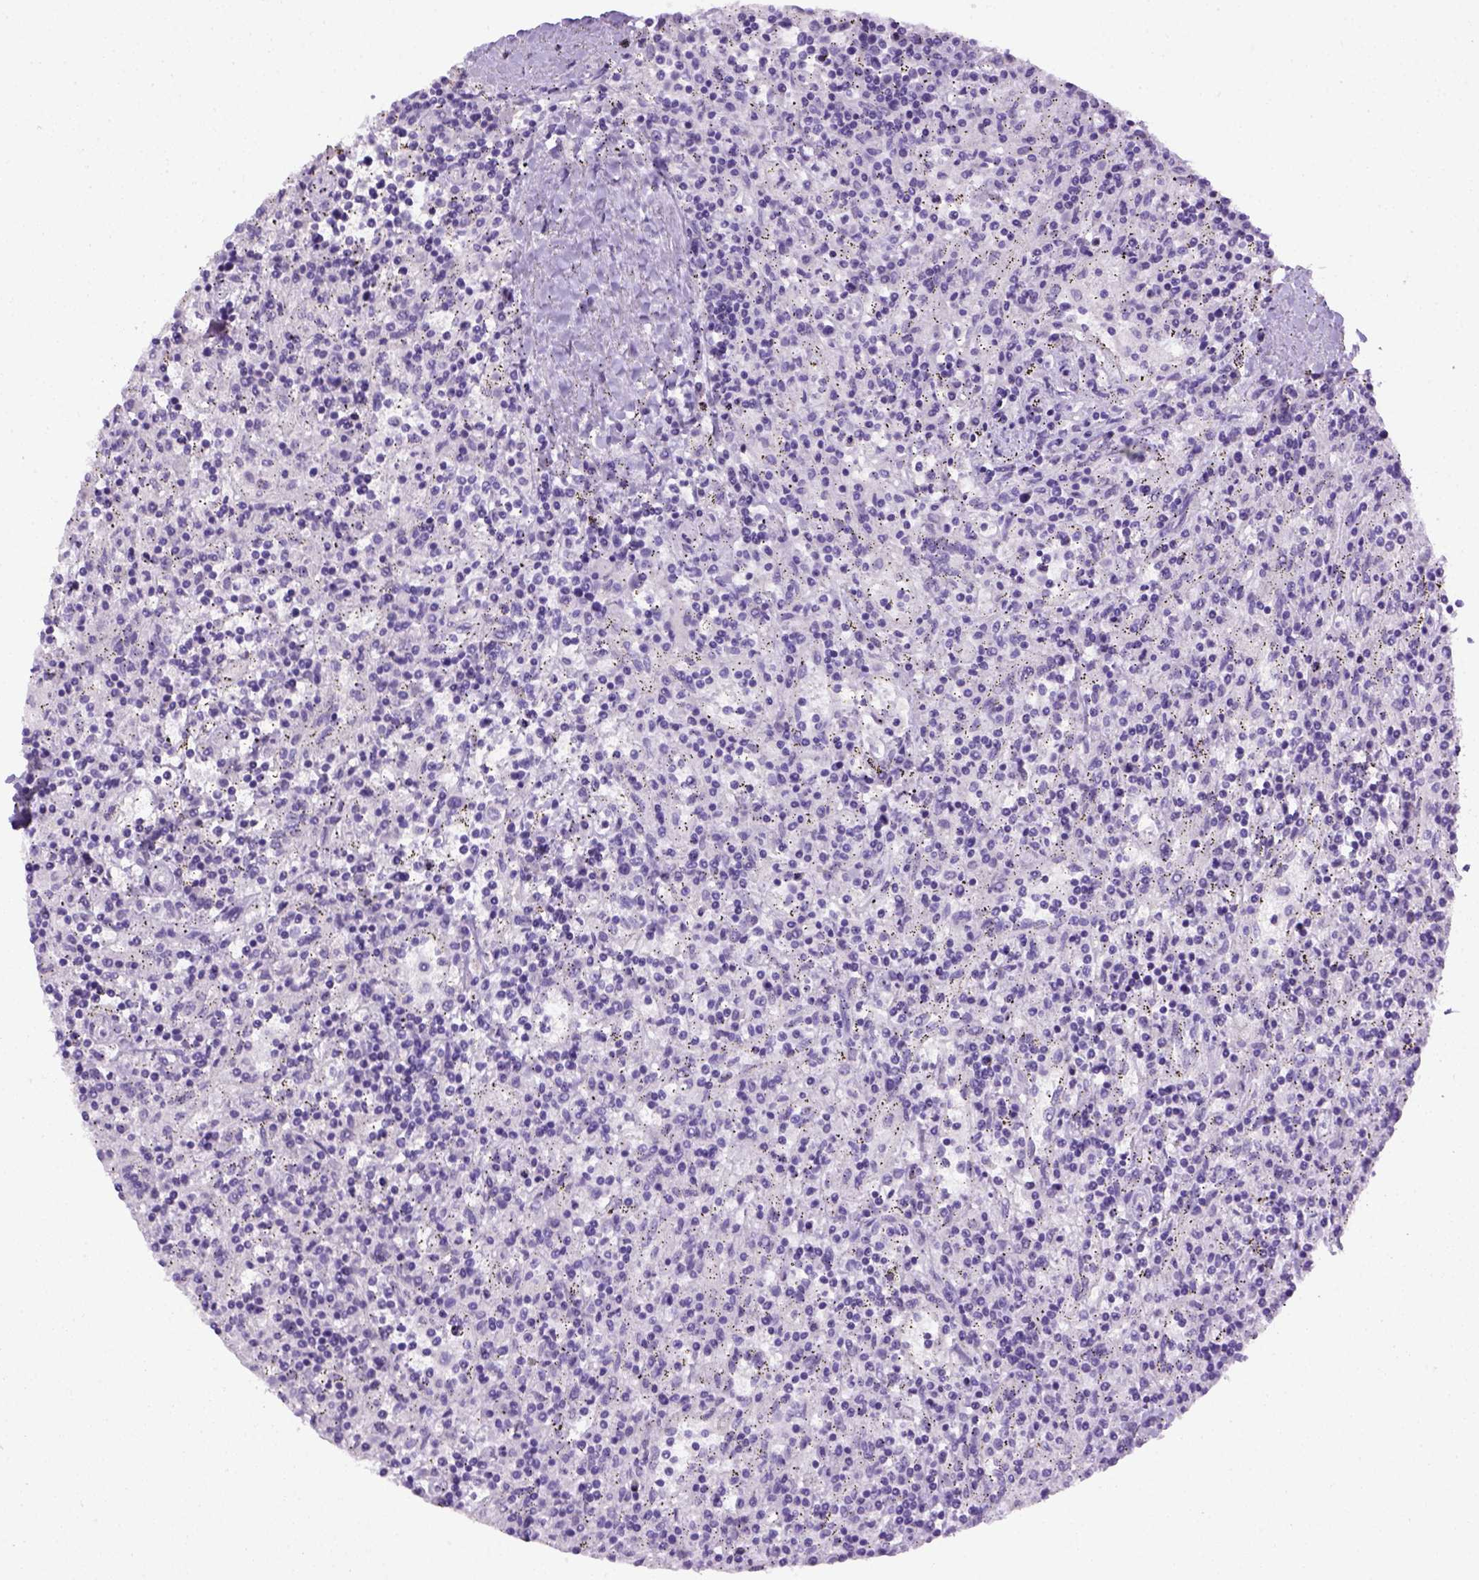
{"staining": {"intensity": "negative", "quantity": "none", "location": "none"}, "tissue": "lymphoma", "cell_type": "Tumor cells", "image_type": "cancer", "snomed": [{"axis": "morphology", "description": "Malignant lymphoma, non-Hodgkin's type, Low grade"}, {"axis": "topography", "description": "Spleen"}], "caption": "This micrograph is of malignant lymphoma, non-Hodgkin's type (low-grade) stained with immunohistochemistry (IHC) to label a protein in brown with the nuclei are counter-stained blue. There is no positivity in tumor cells.", "gene": "KRT71", "patient": {"sex": "male", "age": 62}}